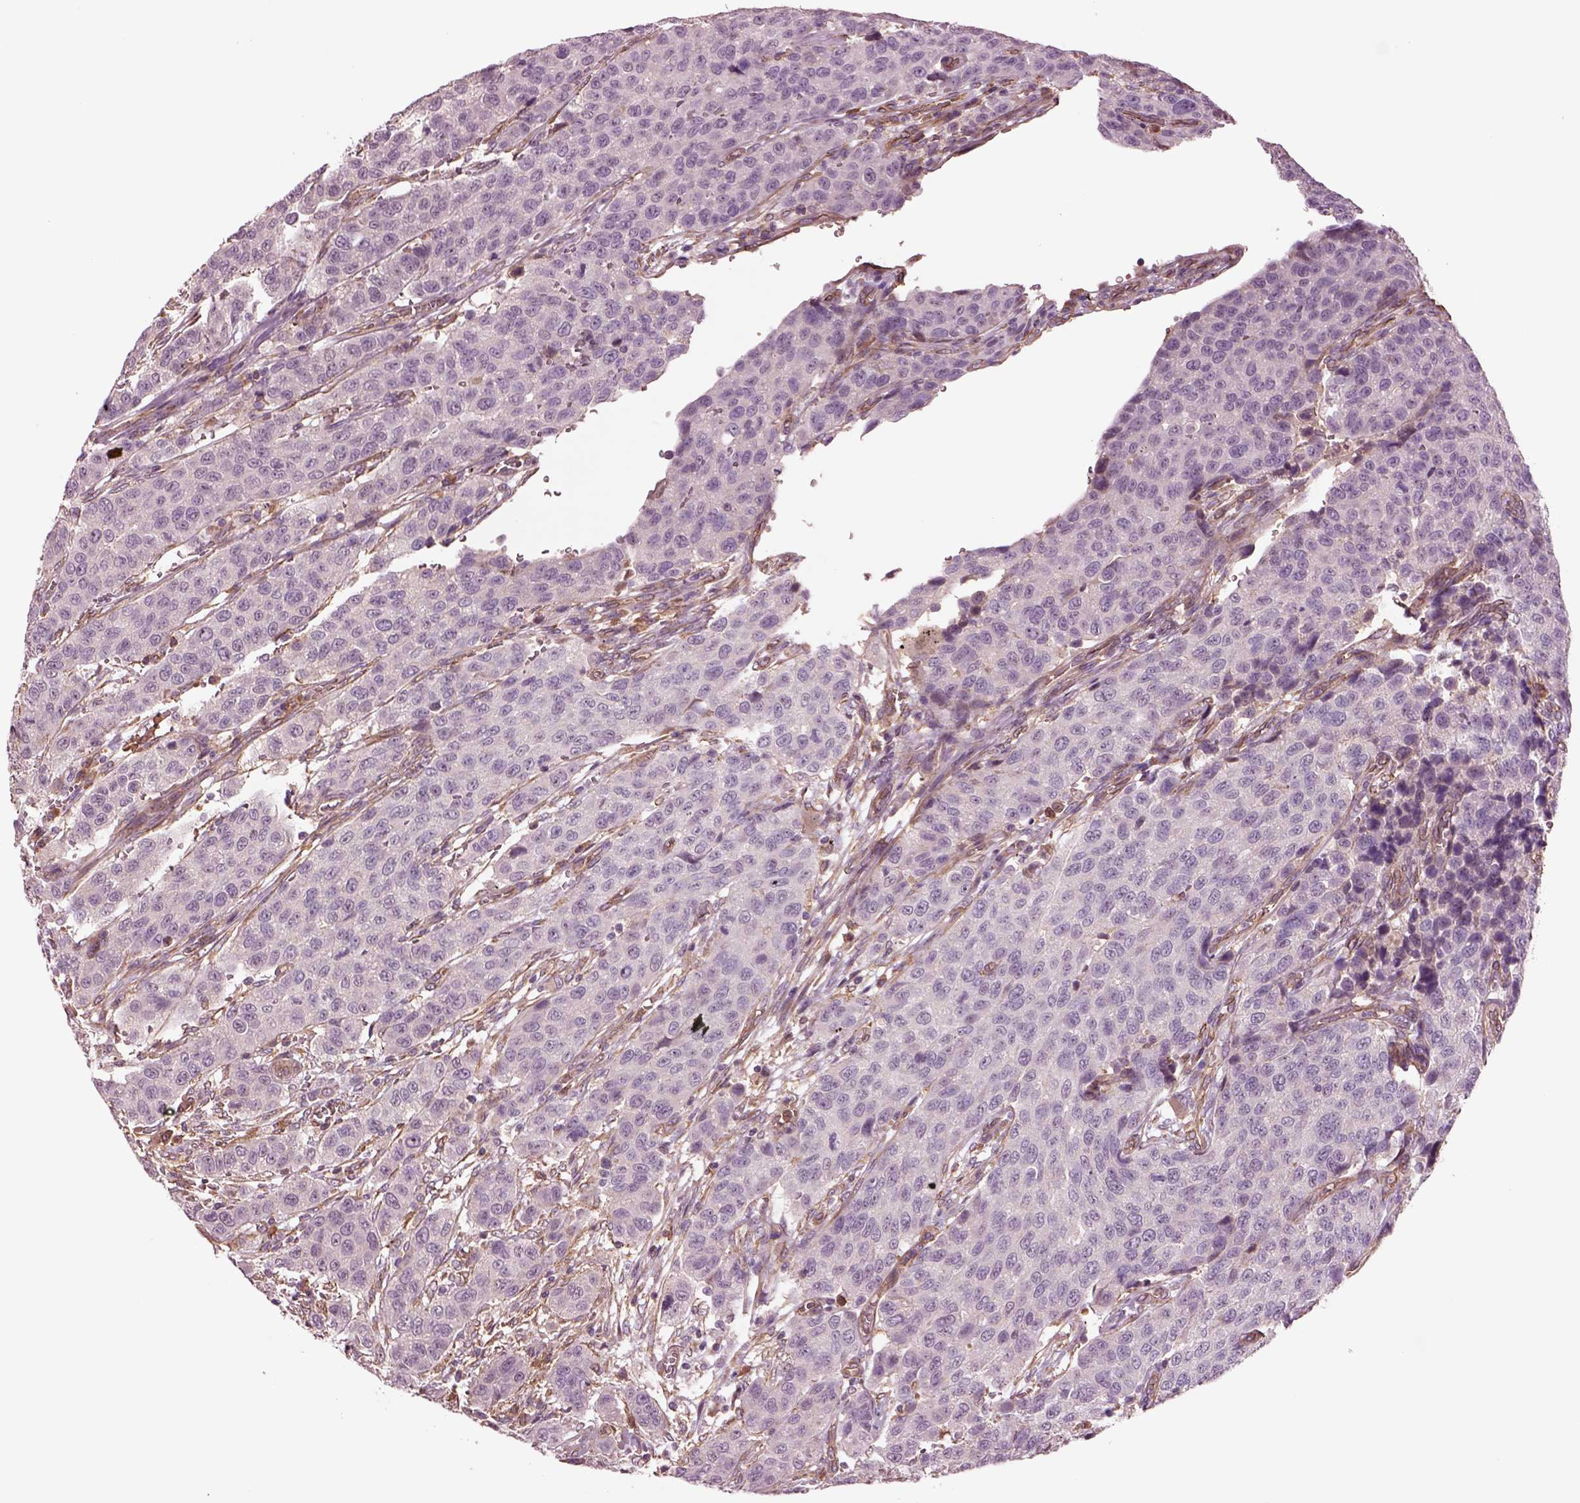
{"staining": {"intensity": "negative", "quantity": "none", "location": "none"}, "tissue": "urothelial cancer", "cell_type": "Tumor cells", "image_type": "cancer", "snomed": [{"axis": "morphology", "description": "Urothelial carcinoma, High grade"}, {"axis": "topography", "description": "Urinary bladder"}], "caption": "This is an immunohistochemistry histopathology image of urothelial carcinoma (high-grade). There is no positivity in tumor cells.", "gene": "HTR1B", "patient": {"sex": "female", "age": 58}}